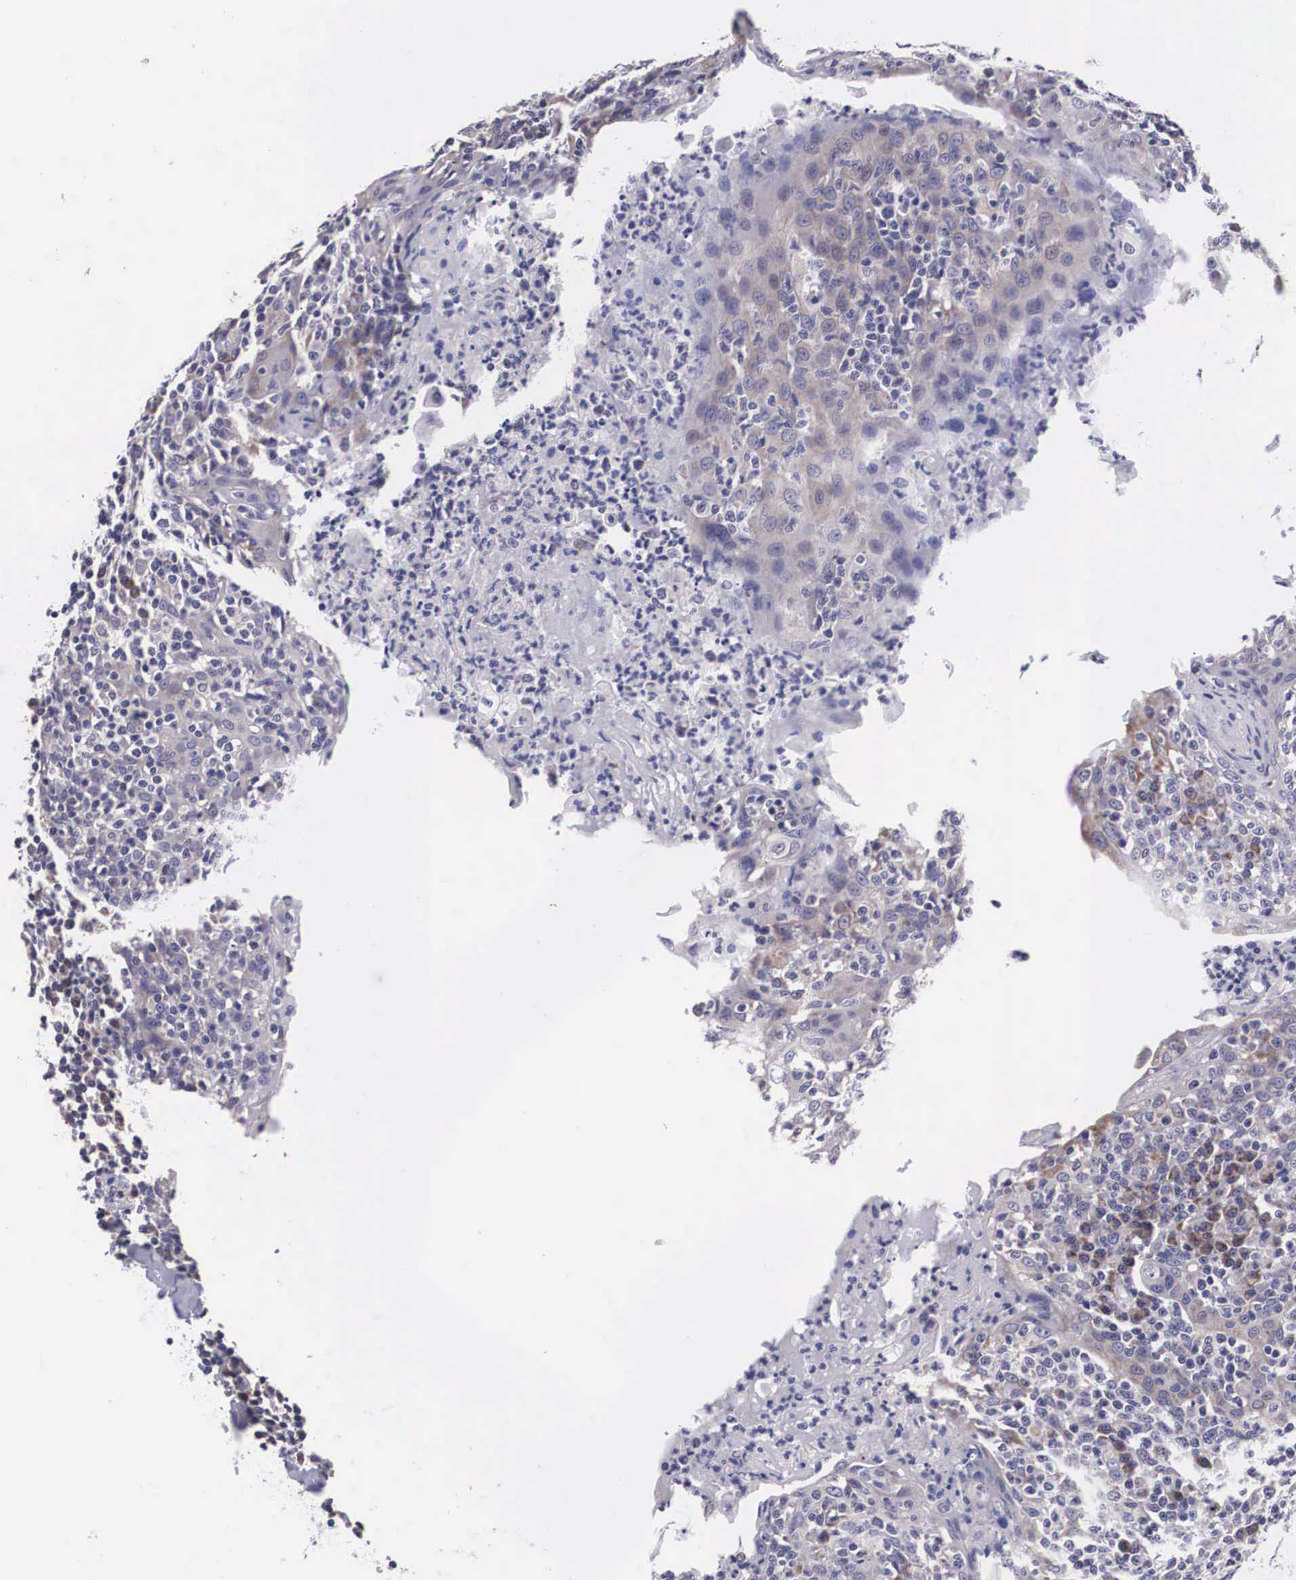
{"staining": {"intensity": "negative", "quantity": "none", "location": "none"}, "tissue": "tonsil", "cell_type": "Germinal center cells", "image_type": "normal", "snomed": [{"axis": "morphology", "description": "Normal tissue, NOS"}, {"axis": "topography", "description": "Tonsil"}], "caption": "Protein analysis of benign tonsil reveals no significant positivity in germinal center cells. (IHC, brightfield microscopy, high magnification).", "gene": "ARG2", "patient": {"sex": "male", "age": 6}}